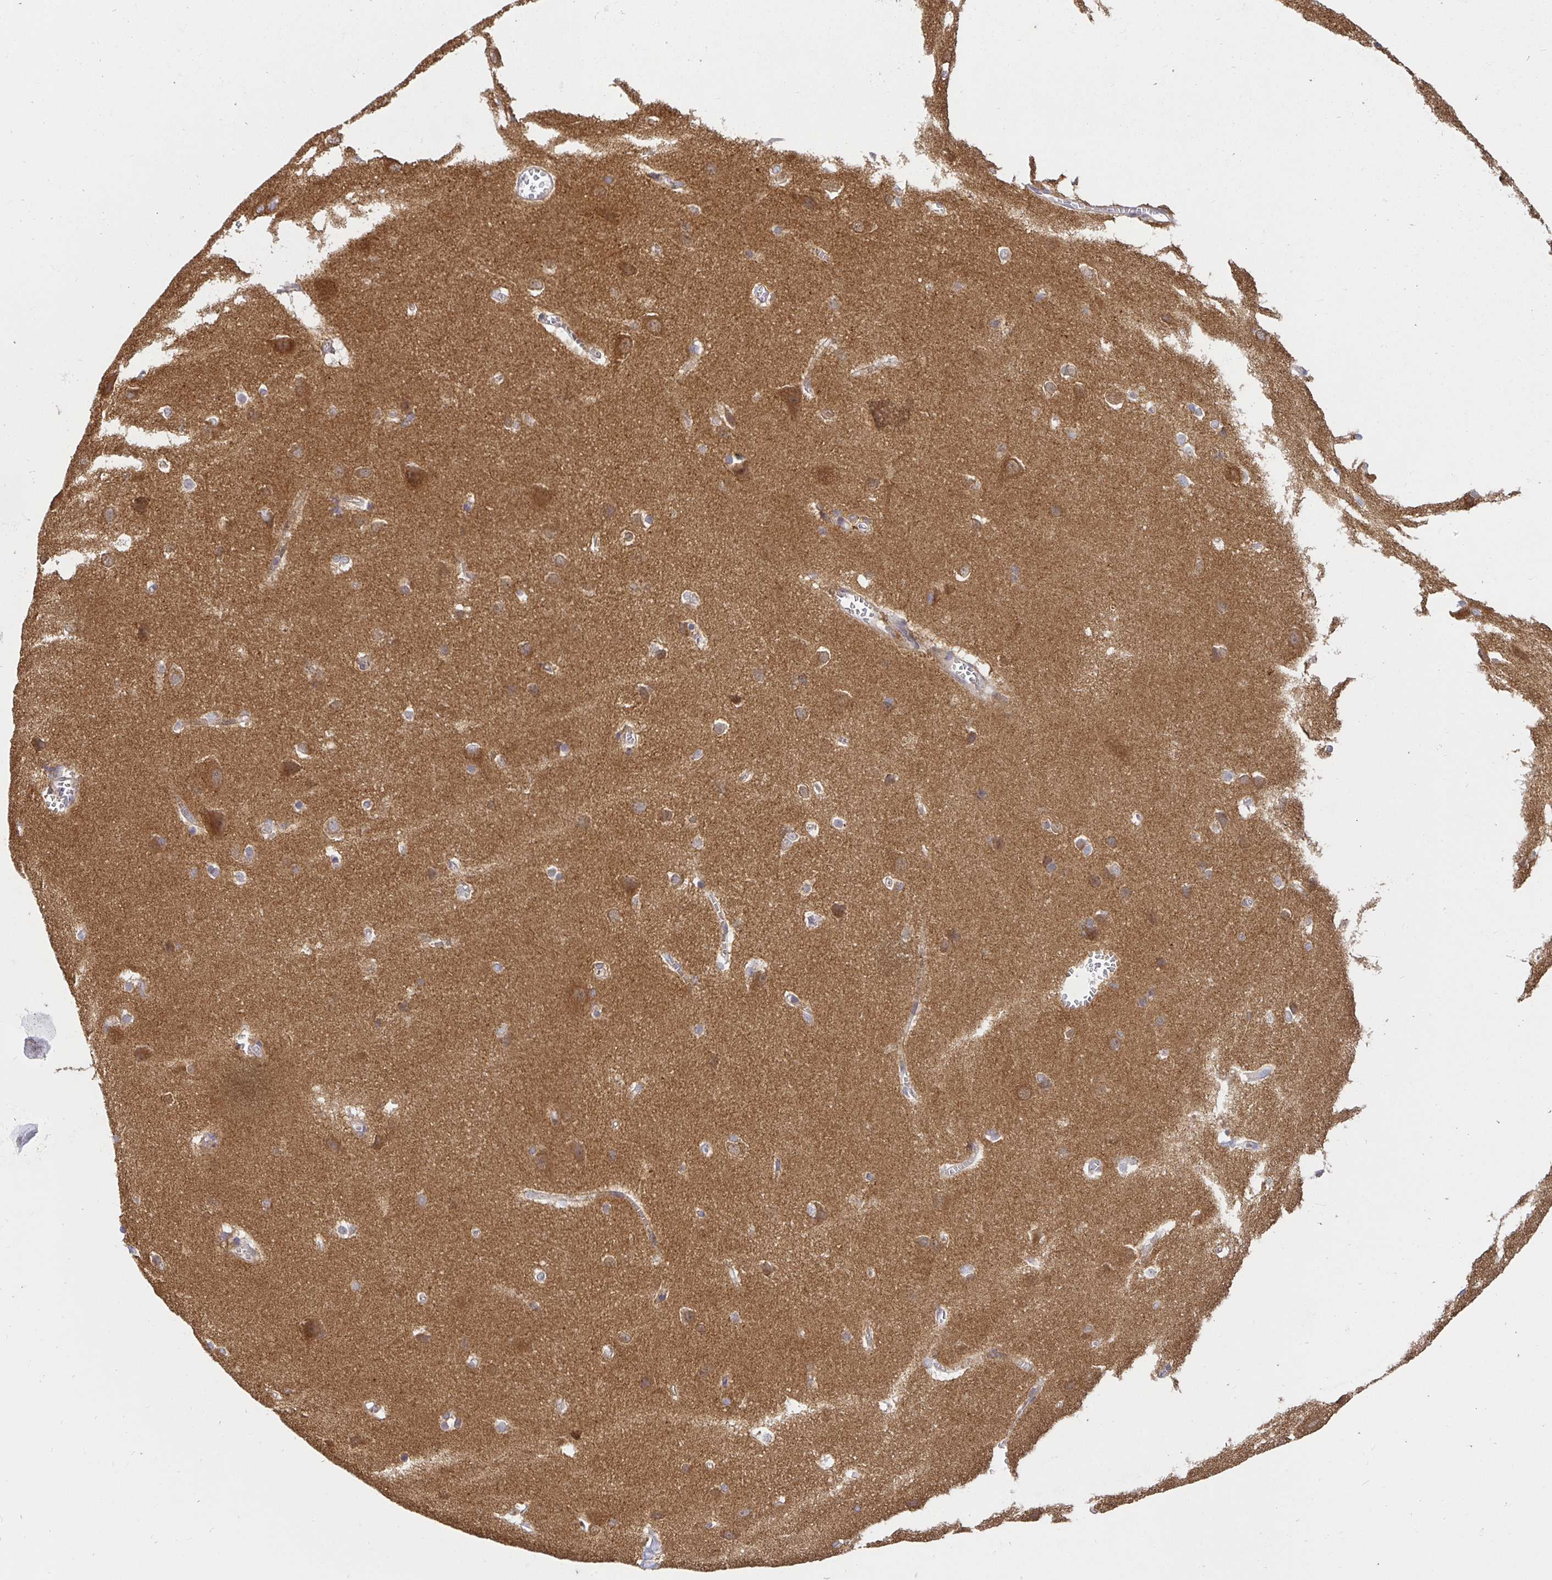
{"staining": {"intensity": "negative", "quantity": "none", "location": "none"}, "tissue": "cerebral cortex", "cell_type": "Endothelial cells", "image_type": "normal", "snomed": [{"axis": "morphology", "description": "Normal tissue, NOS"}, {"axis": "topography", "description": "Cerebral cortex"}], "caption": "Cerebral cortex stained for a protein using immunohistochemistry displays no positivity endothelial cells.", "gene": "ATP6V1F", "patient": {"sex": "male", "age": 37}}